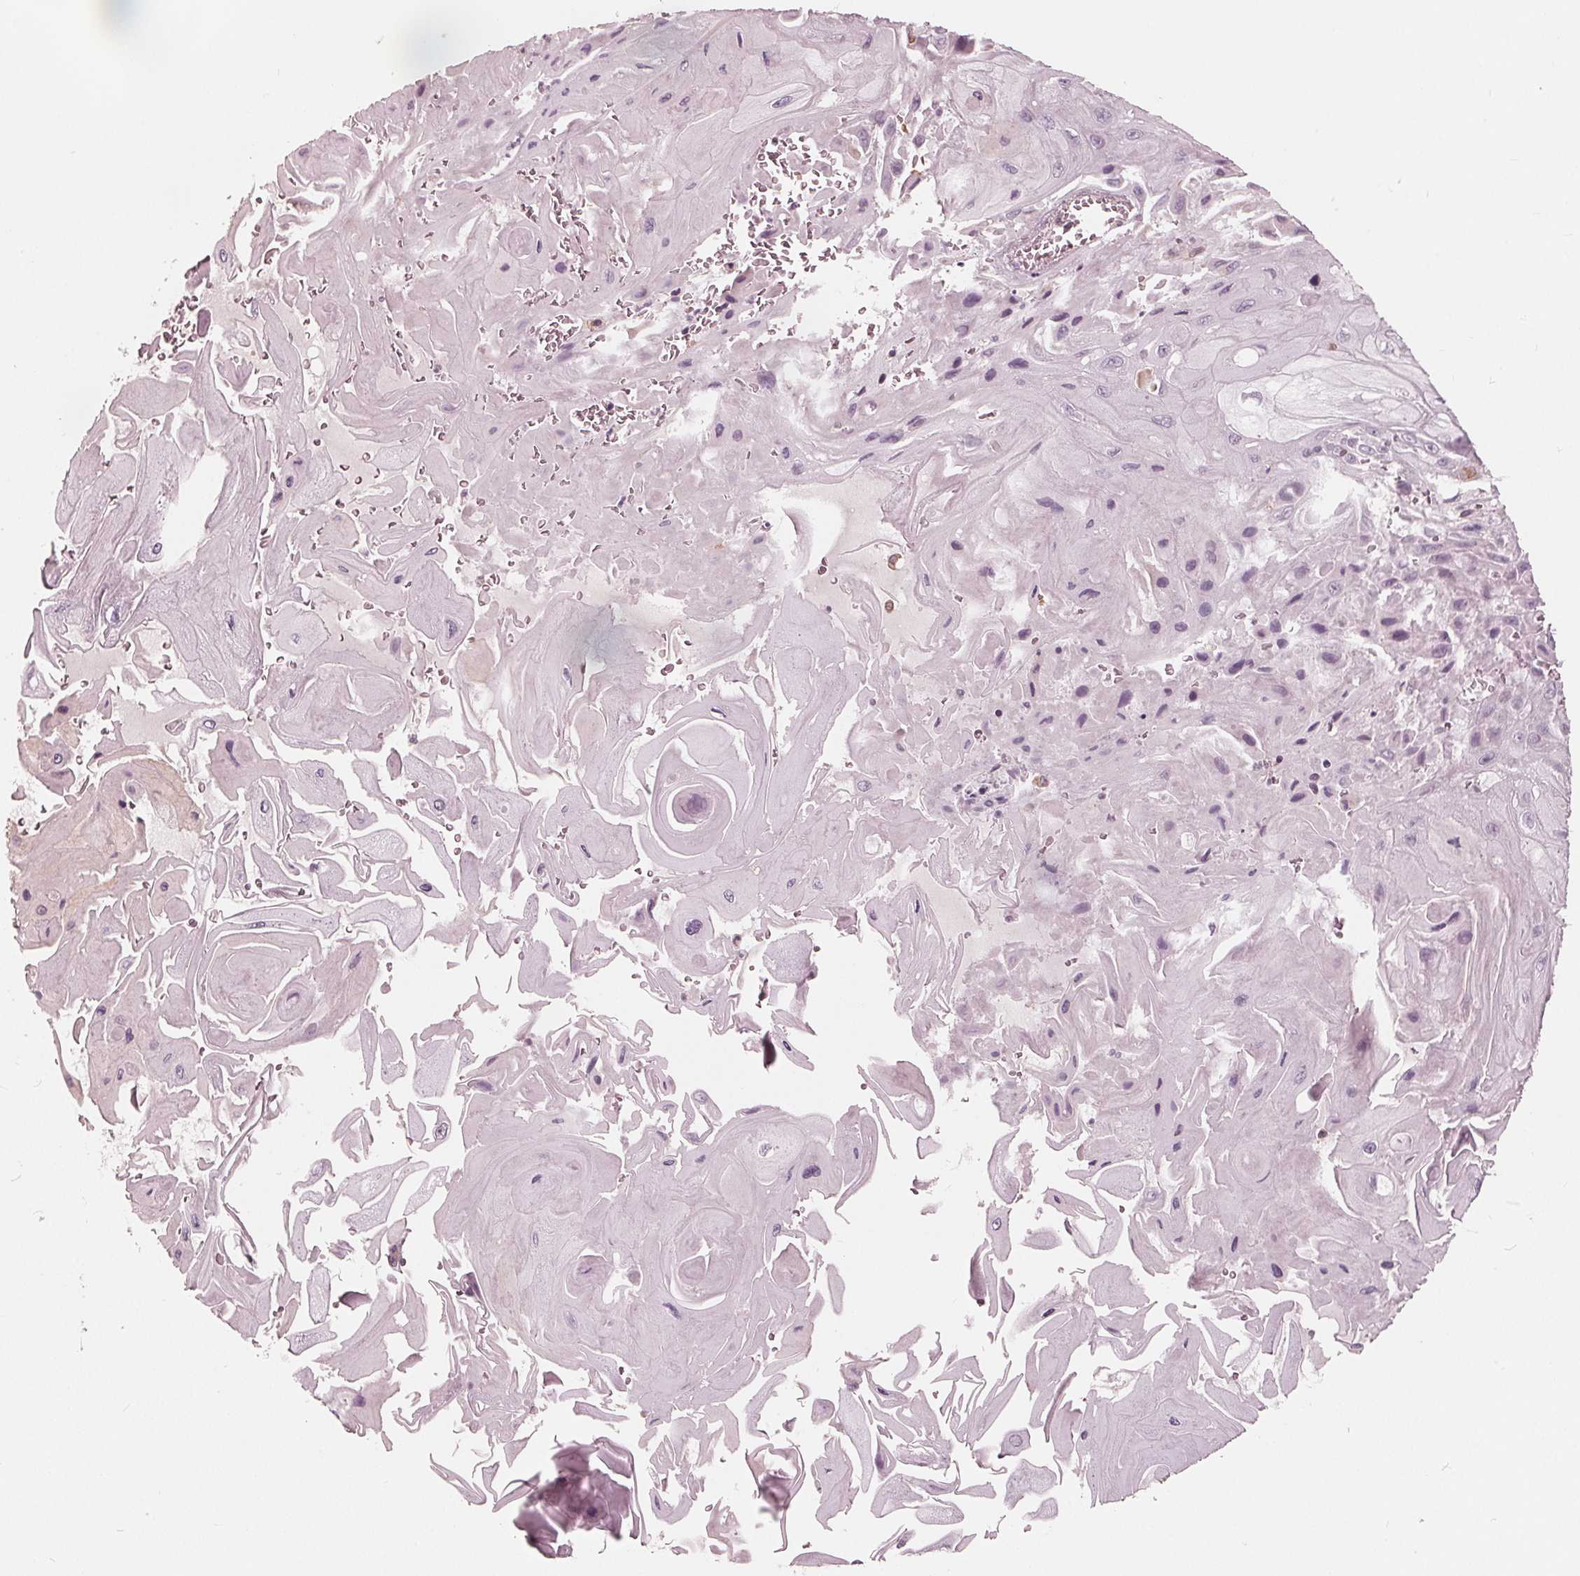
{"staining": {"intensity": "negative", "quantity": "none", "location": "none"}, "tissue": "skin cancer", "cell_type": "Tumor cells", "image_type": "cancer", "snomed": [{"axis": "morphology", "description": "Squamous cell carcinoma, NOS"}, {"axis": "topography", "description": "Skin"}], "caption": "Tumor cells are negative for brown protein staining in squamous cell carcinoma (skin).", "gene": "ING3", "patient": {"sex": "female", "age": 94}}